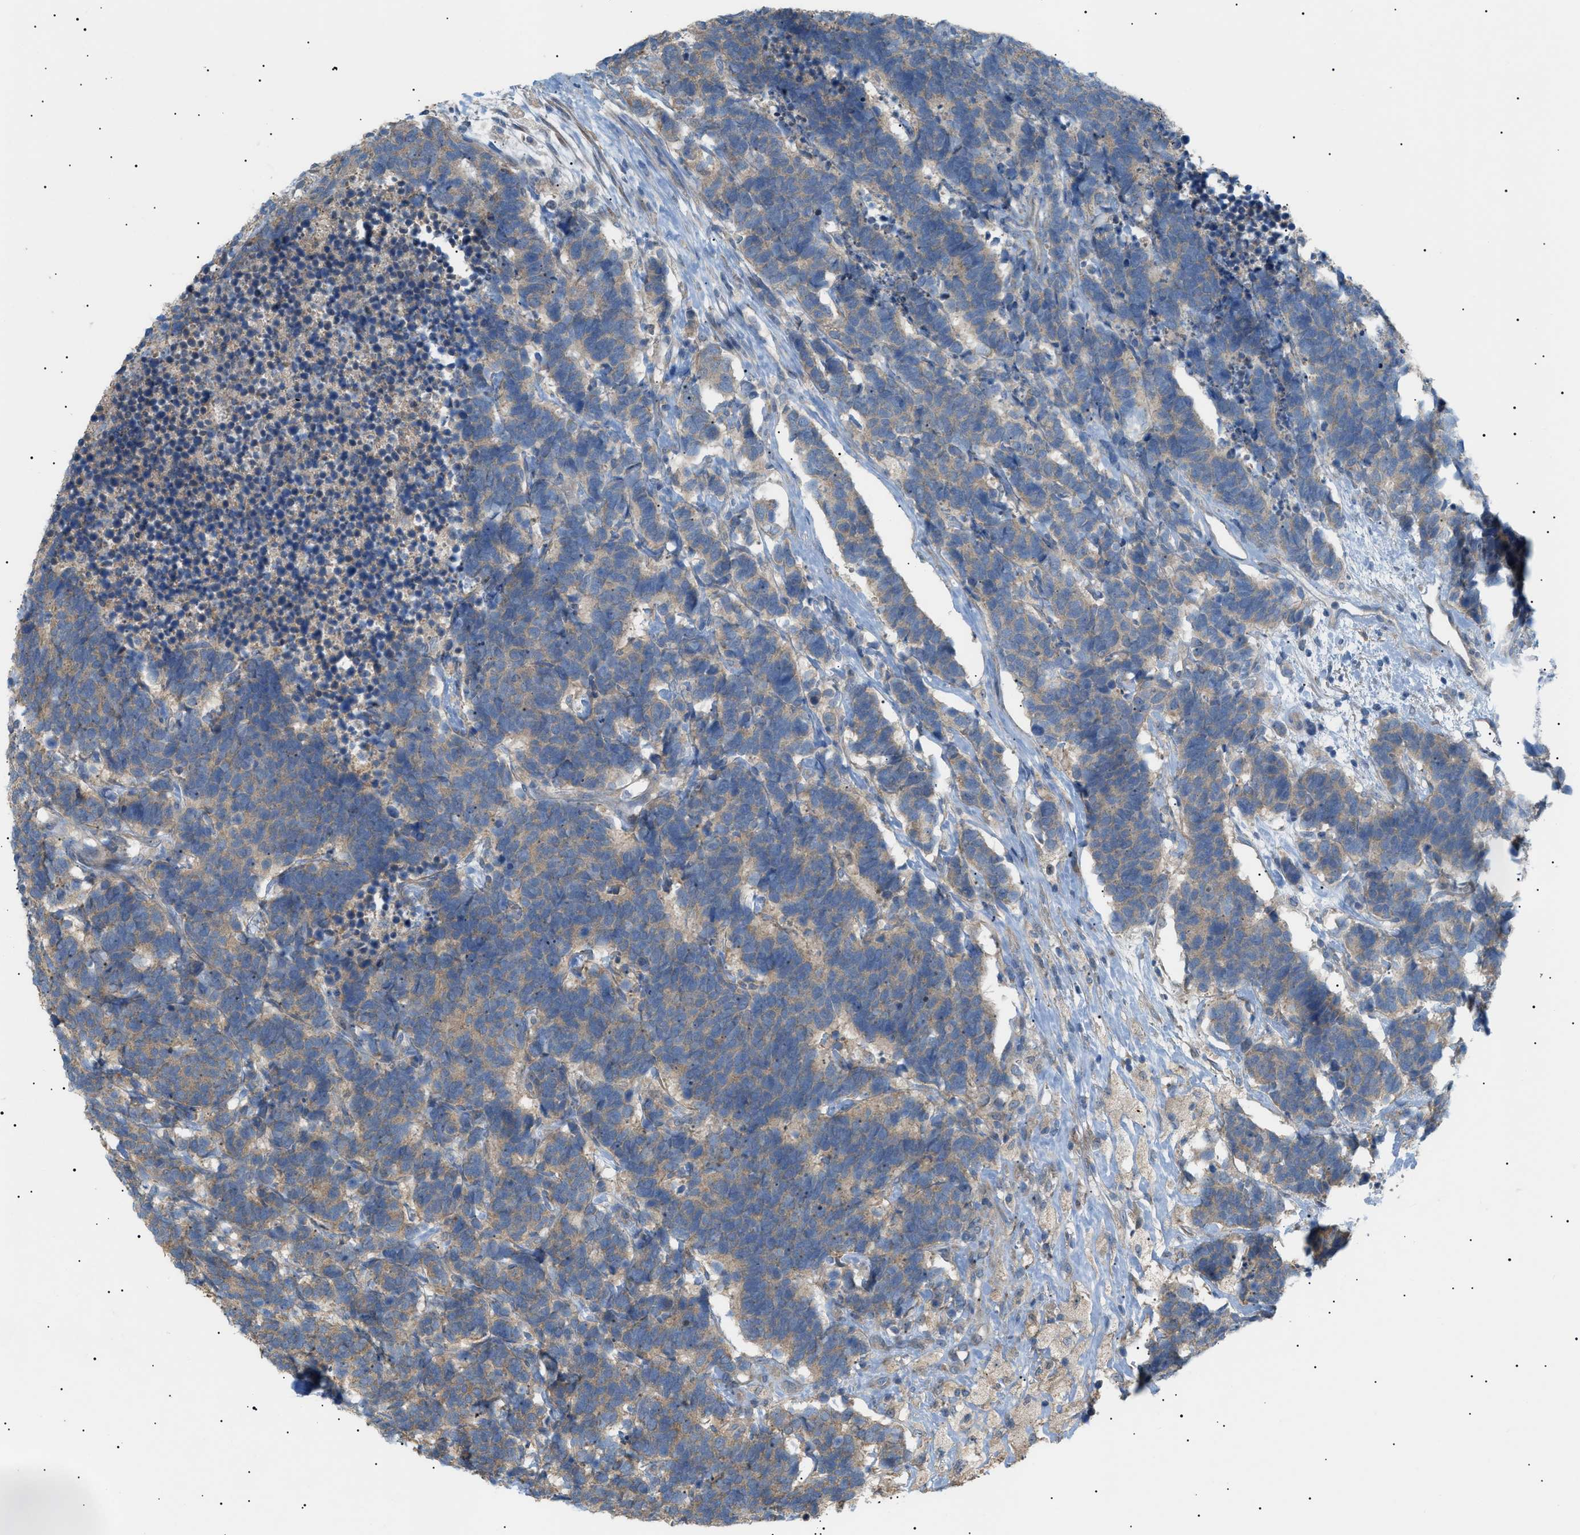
{"staining": {"intensity": "weak", "quantity": ">75%", "location": "cytoplasmic/membranous"}, "tissue": "carcinoid", "cell_type": "Tumor cells", "image_type": "cancer", "snomed": [{"axis": "morphology", "description": "Carcinoma, NOS"}, {"axis": "morphology", "description": "Carcinoid, malignant, NOS"}, {"axis": "topography", "description": "Urinary bladder"}], "caption": "Immunohistochemistry (DAB) staining of carcinoma reveals weak cytoplasmic/membranous protein positivity in about >75% of tumor cells. (Stains: DAB (3,3'-diaminobenzidine) in brown, nuclei in blue, Microscopy: brightfield microscopy at high magnification).", "gene": "IRS2", "patient": {"sex": "male", "age": 57}}